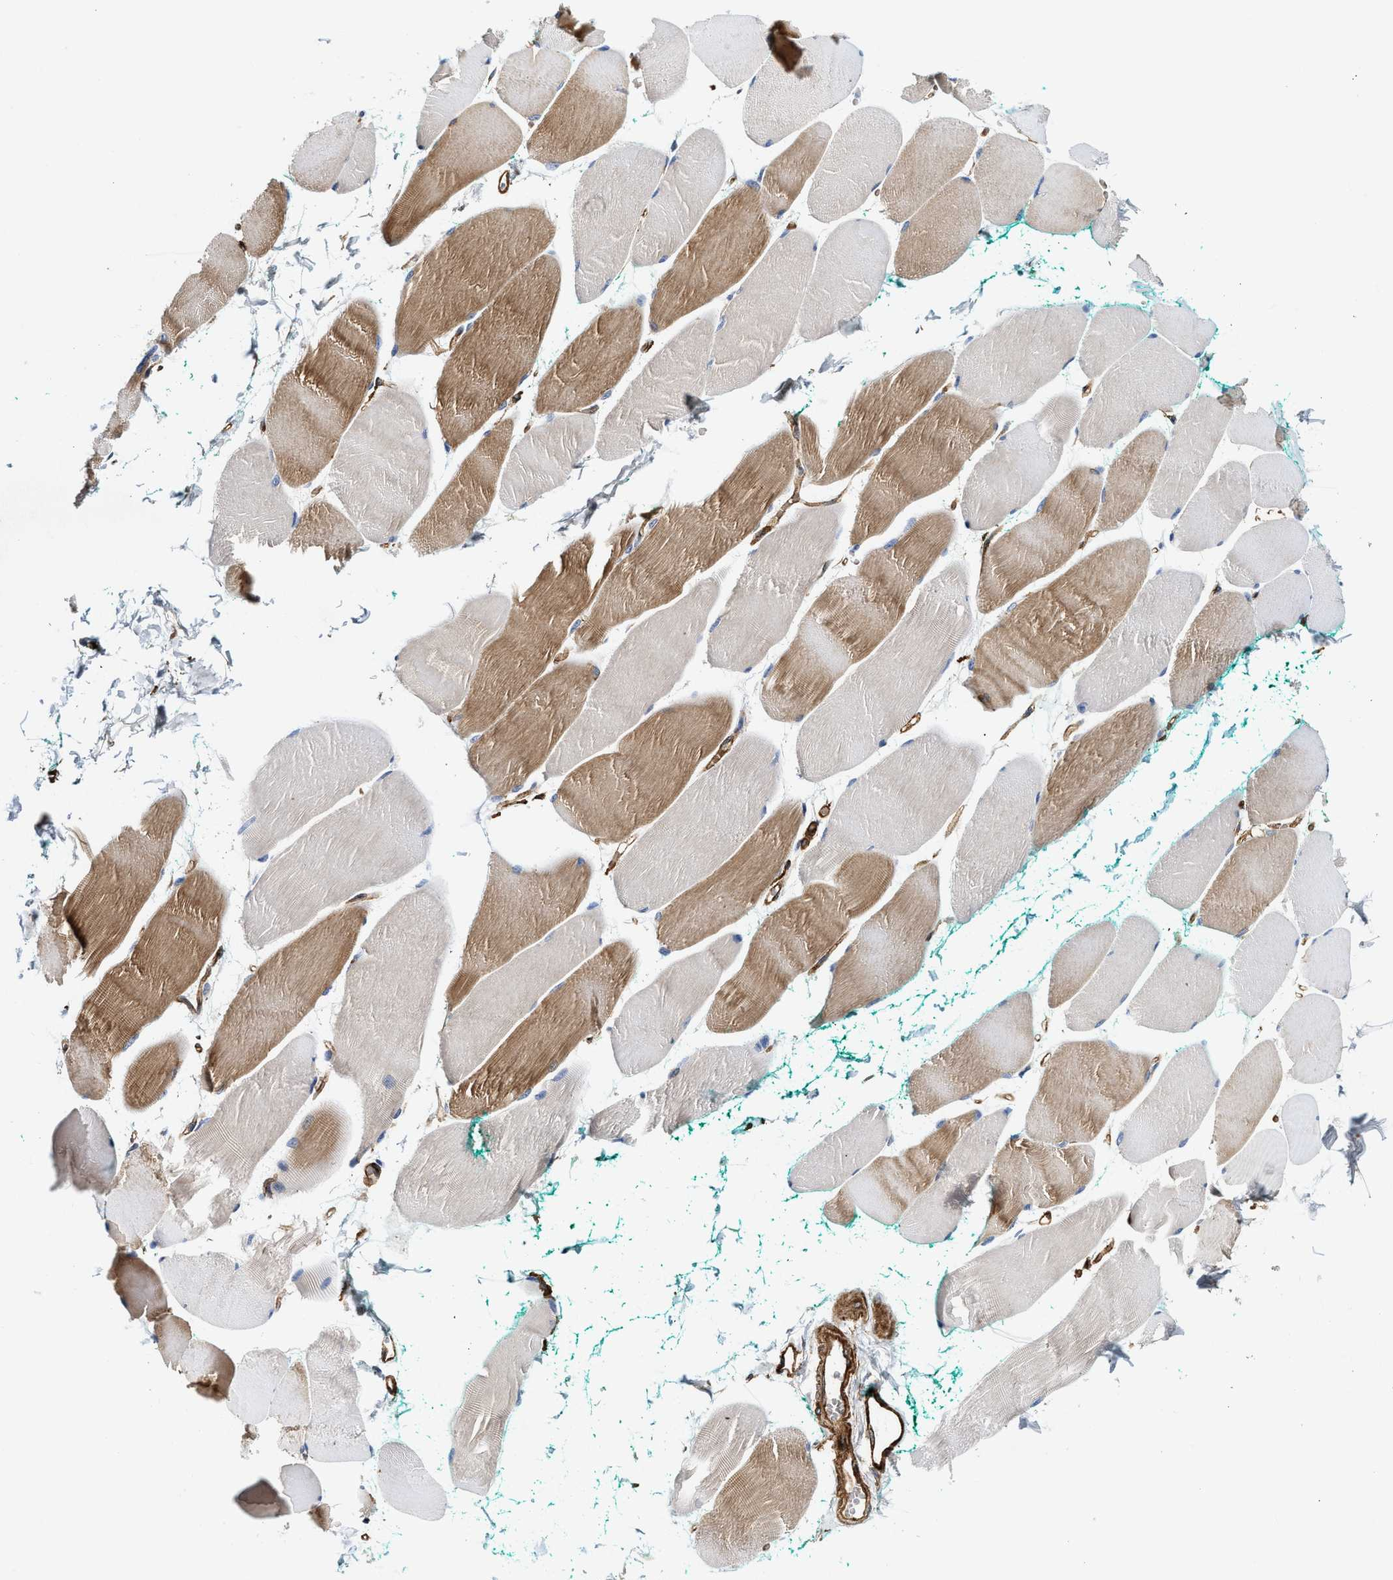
{"staining": {"intensity": "moderate", "quantity": "25%-75%", "location": "cytoplasmic/membranous"}, "tissue": "skeletal muscle", "cell_type": "Myocytes", "image_type": "normal", "snomed": [{"axis": "morphology", "description": "Normal tissue, NOS"}, {"axis": "morphology", "description": "Squamous cell carcinoma, NOS"}, {"axis": "topography", "description": "Skeletal muscle"}], "caption": "High-power microscopy captured an IHC photomicrograph of normal skeletal muscle, revealing moderate cytoplasmic/membranous positivity in about 25%-75% of myocytes.", "gene": "HIP1", "patient": {"sex": "male", "age": 51}}